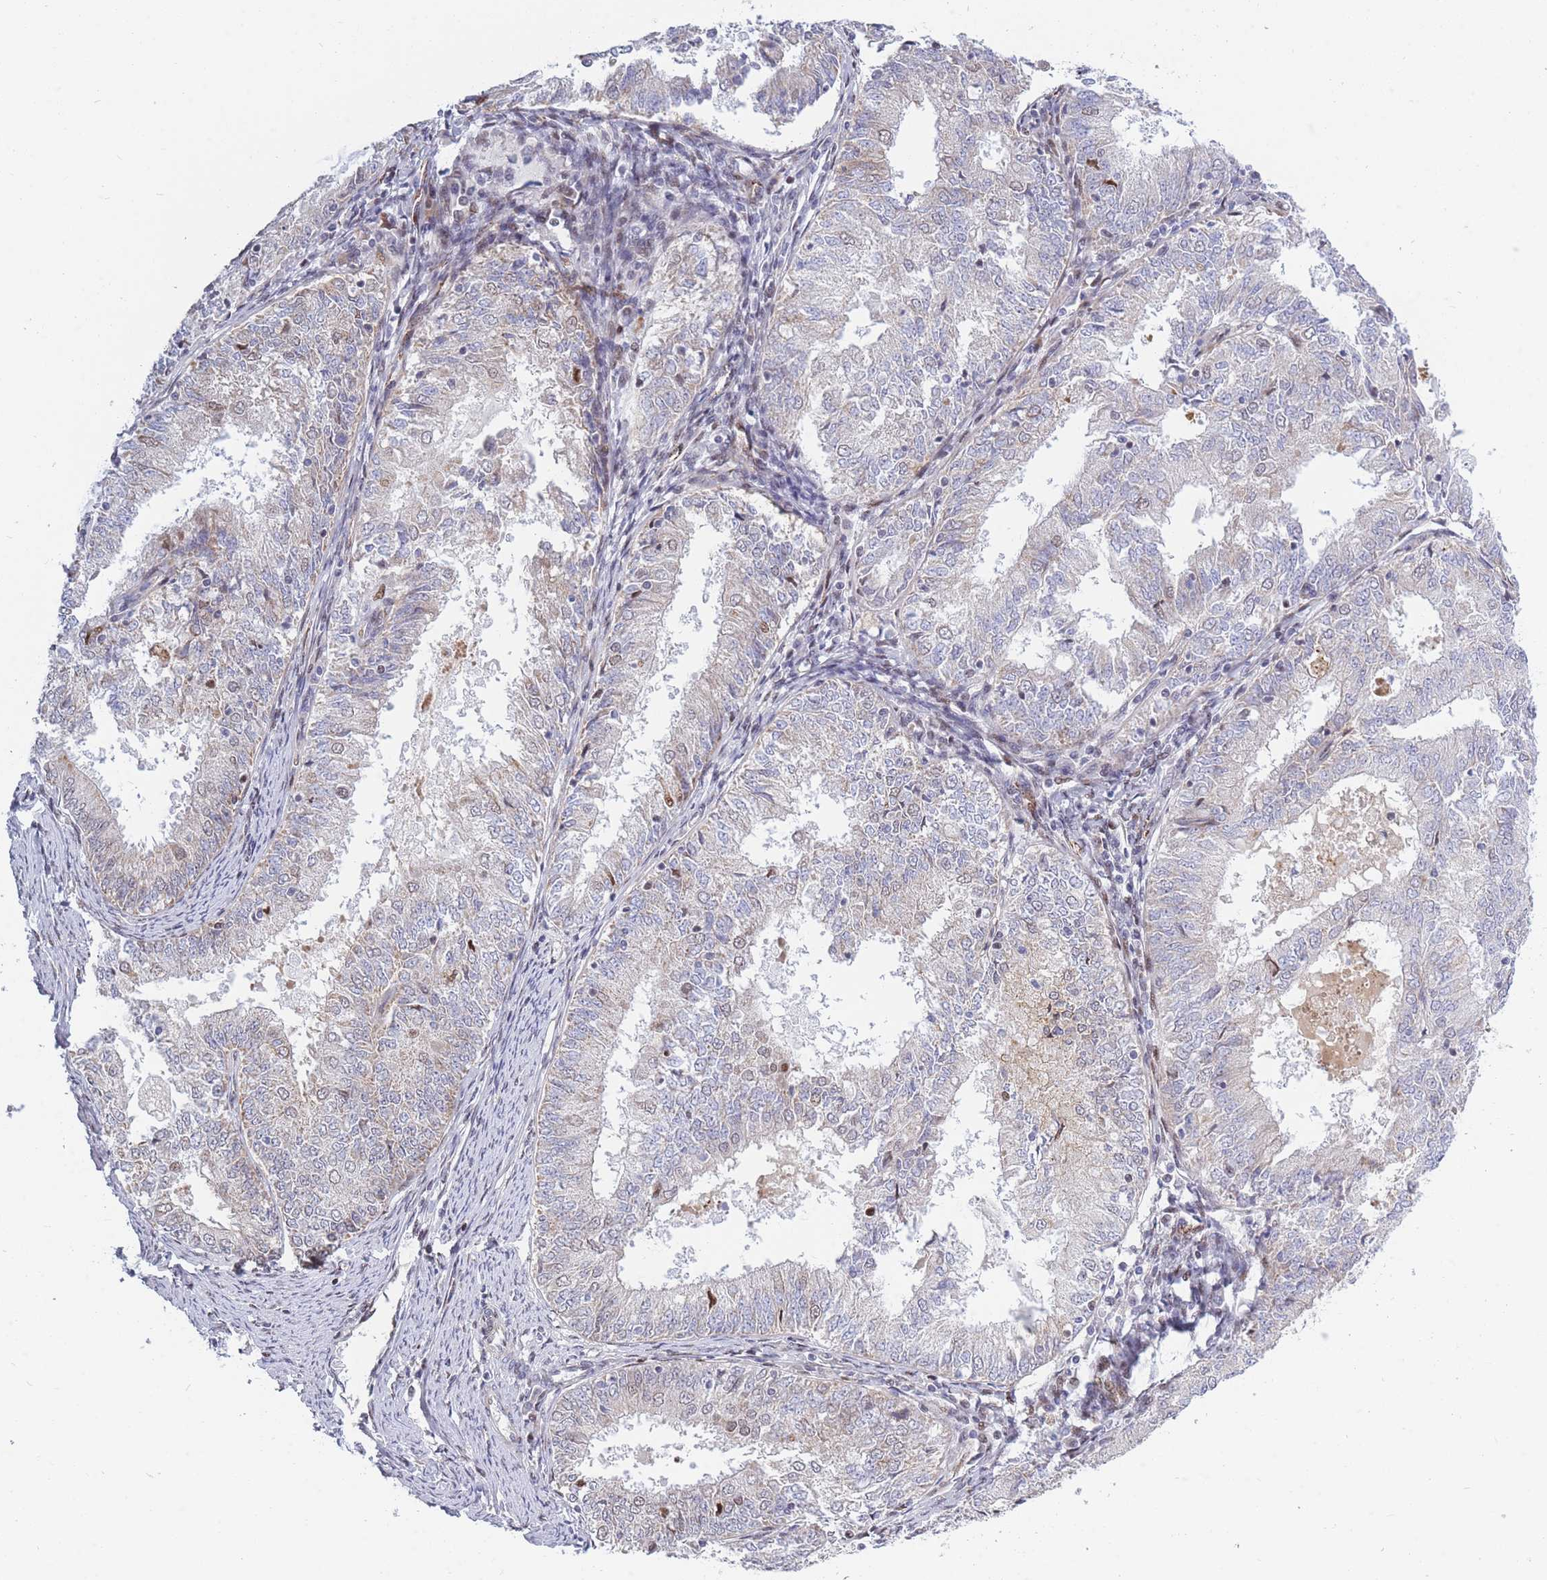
{"staining": {"intensity": "weak", "quantity": "<25%", "location": "cytoplasmic/membranous"}, "tissue": "endometrial cancer", "cell_type": "Tumor cells", "image_type": "cancer", "snomed": [{"axis": "morphology", "description": "Adenocarcinoma, NOS"}, {"axis": "topography", "description": "Endometrium"}], "caption": "Tumor cells are negative for protein expression in human endometrial cancer.", "gene": "MOB4", "patient": {"sex": "female", "age": 57}}